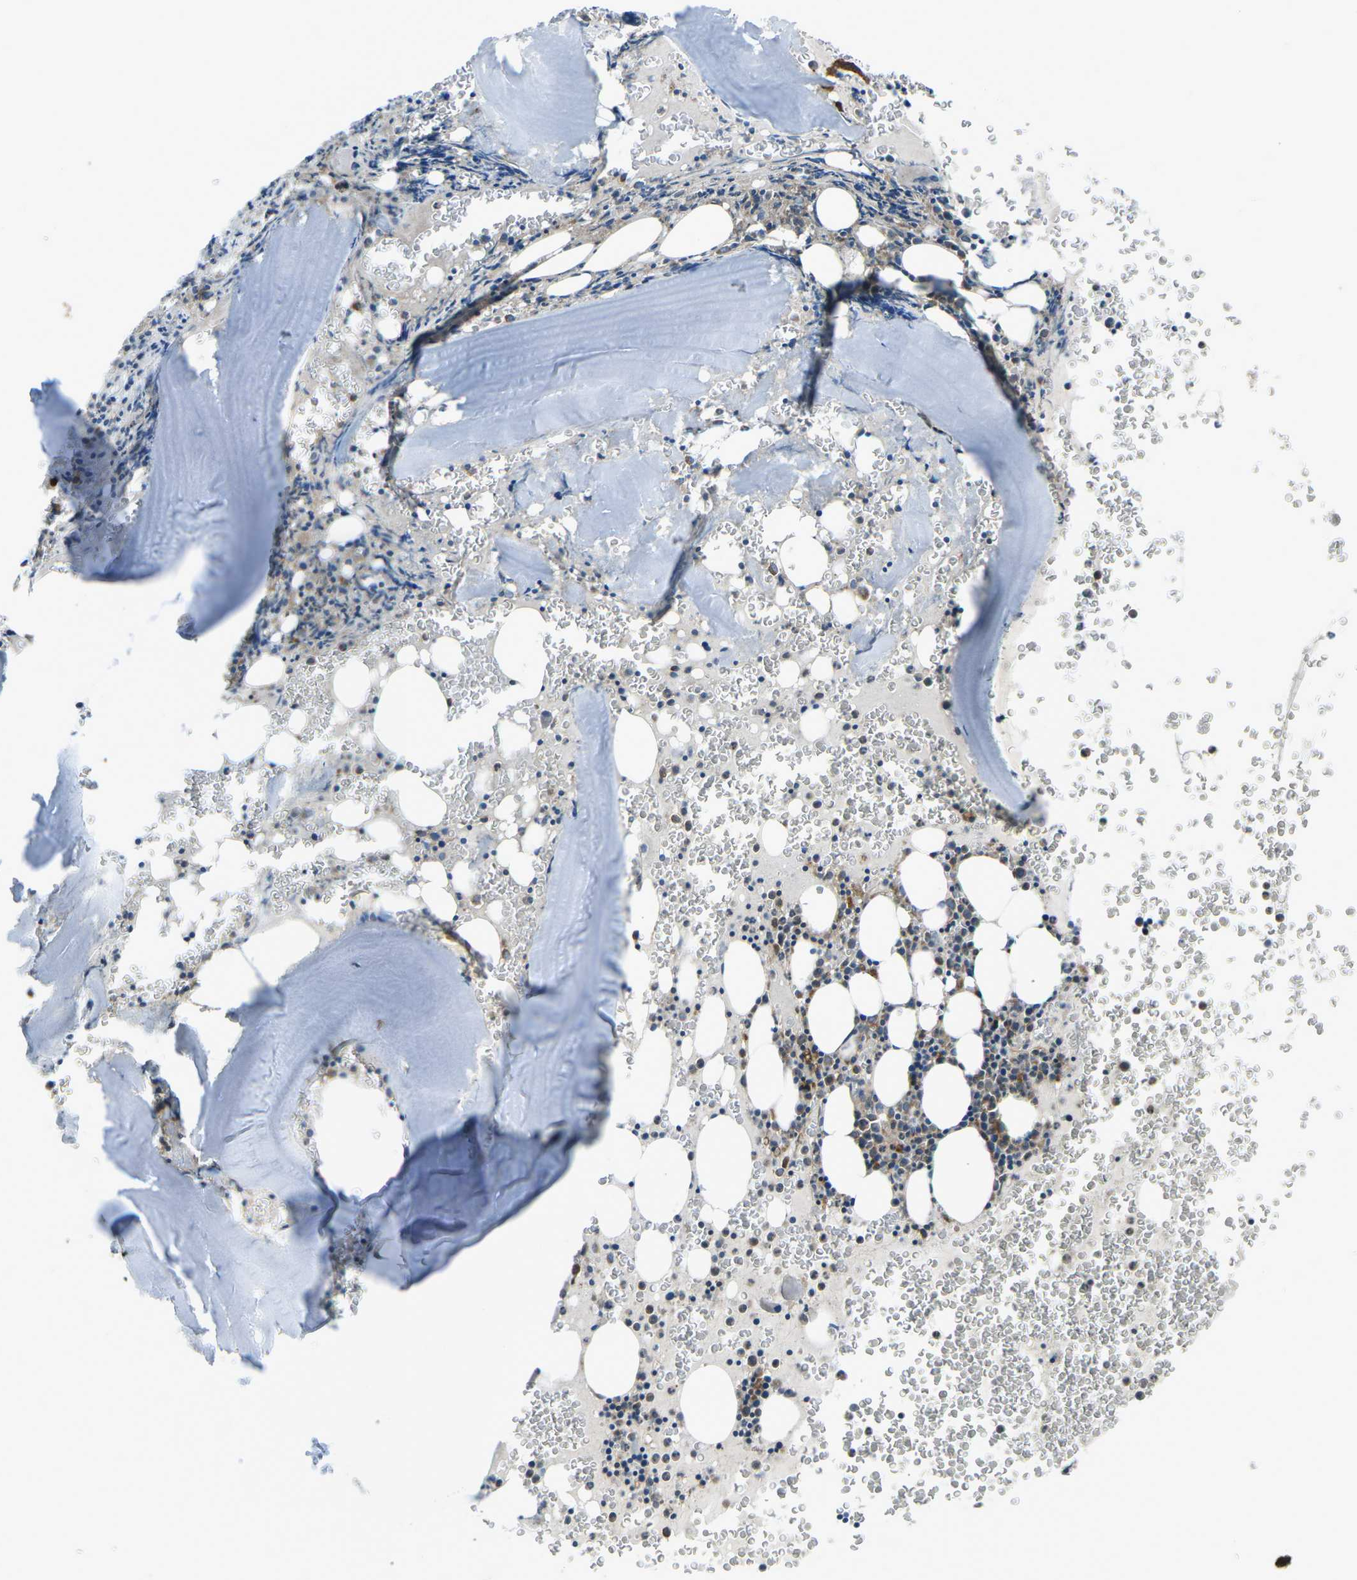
{"staining": {"intensity": "strong", "quantity": "<25%", "location": "cytoplasmic/membranous"}, "tissue": "bone marrow", "cell_type": "Hematopoietic cells", "image_type": "normal", "snomed": [{"axis": "morphology", "description": "Normal tissue, NOS"}, {"axis": "morphology", "description": "Inflammation, NOS"}, {"axis": "topography", "description": "Bone marrow"}], "caption": "IHC of benign bone marrow displays medium levels of strong cytoplasmic/membranous positivity in about <25% of hematopoietic cells. The protein of interest is stained brown, and the nuclei are stained in blue (DAB (3,3'-diaminobenzidine) IHC with brightfield microscopy, high magnification).", "gene": "CDK17", "patient": {"sex": "male", "age": 37}}